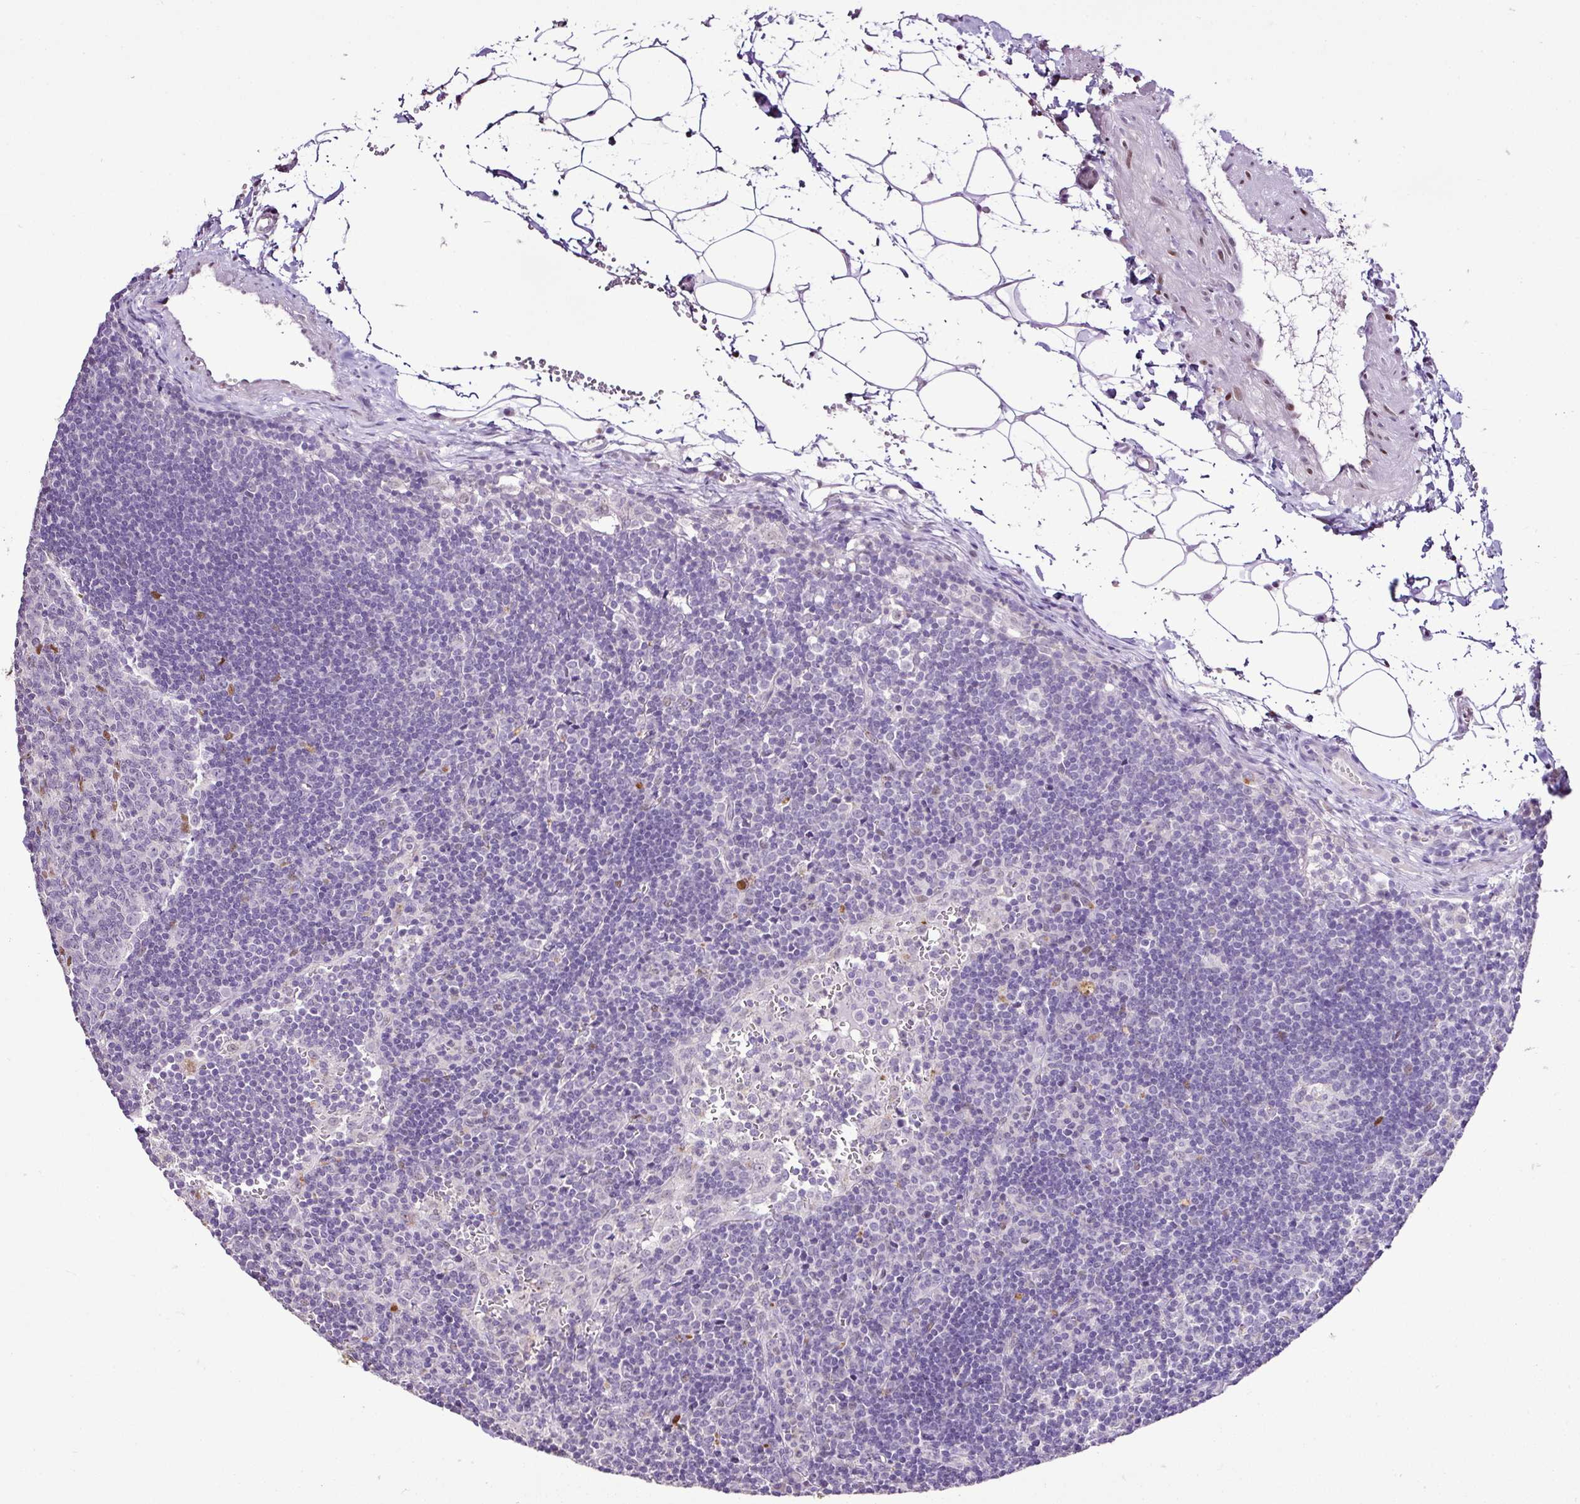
{"staining": {"intensity": "negative", "quantity": "none", "location": "none"}, "tissue": "lymph node", "cell_type": "Germinal center cells", "image_type": "normal", "snomed": [{"axis": "morphology", "description": "Normal tissue, NOS"}, {"axis": "topography", "description": "Lymph node"}], "caption": "Immunohistochemistry of unremarkable lymph node shows no positivity in germinal center cells.", "gene": "ESR1", "patient": {"sex": "female", "age": 29}}